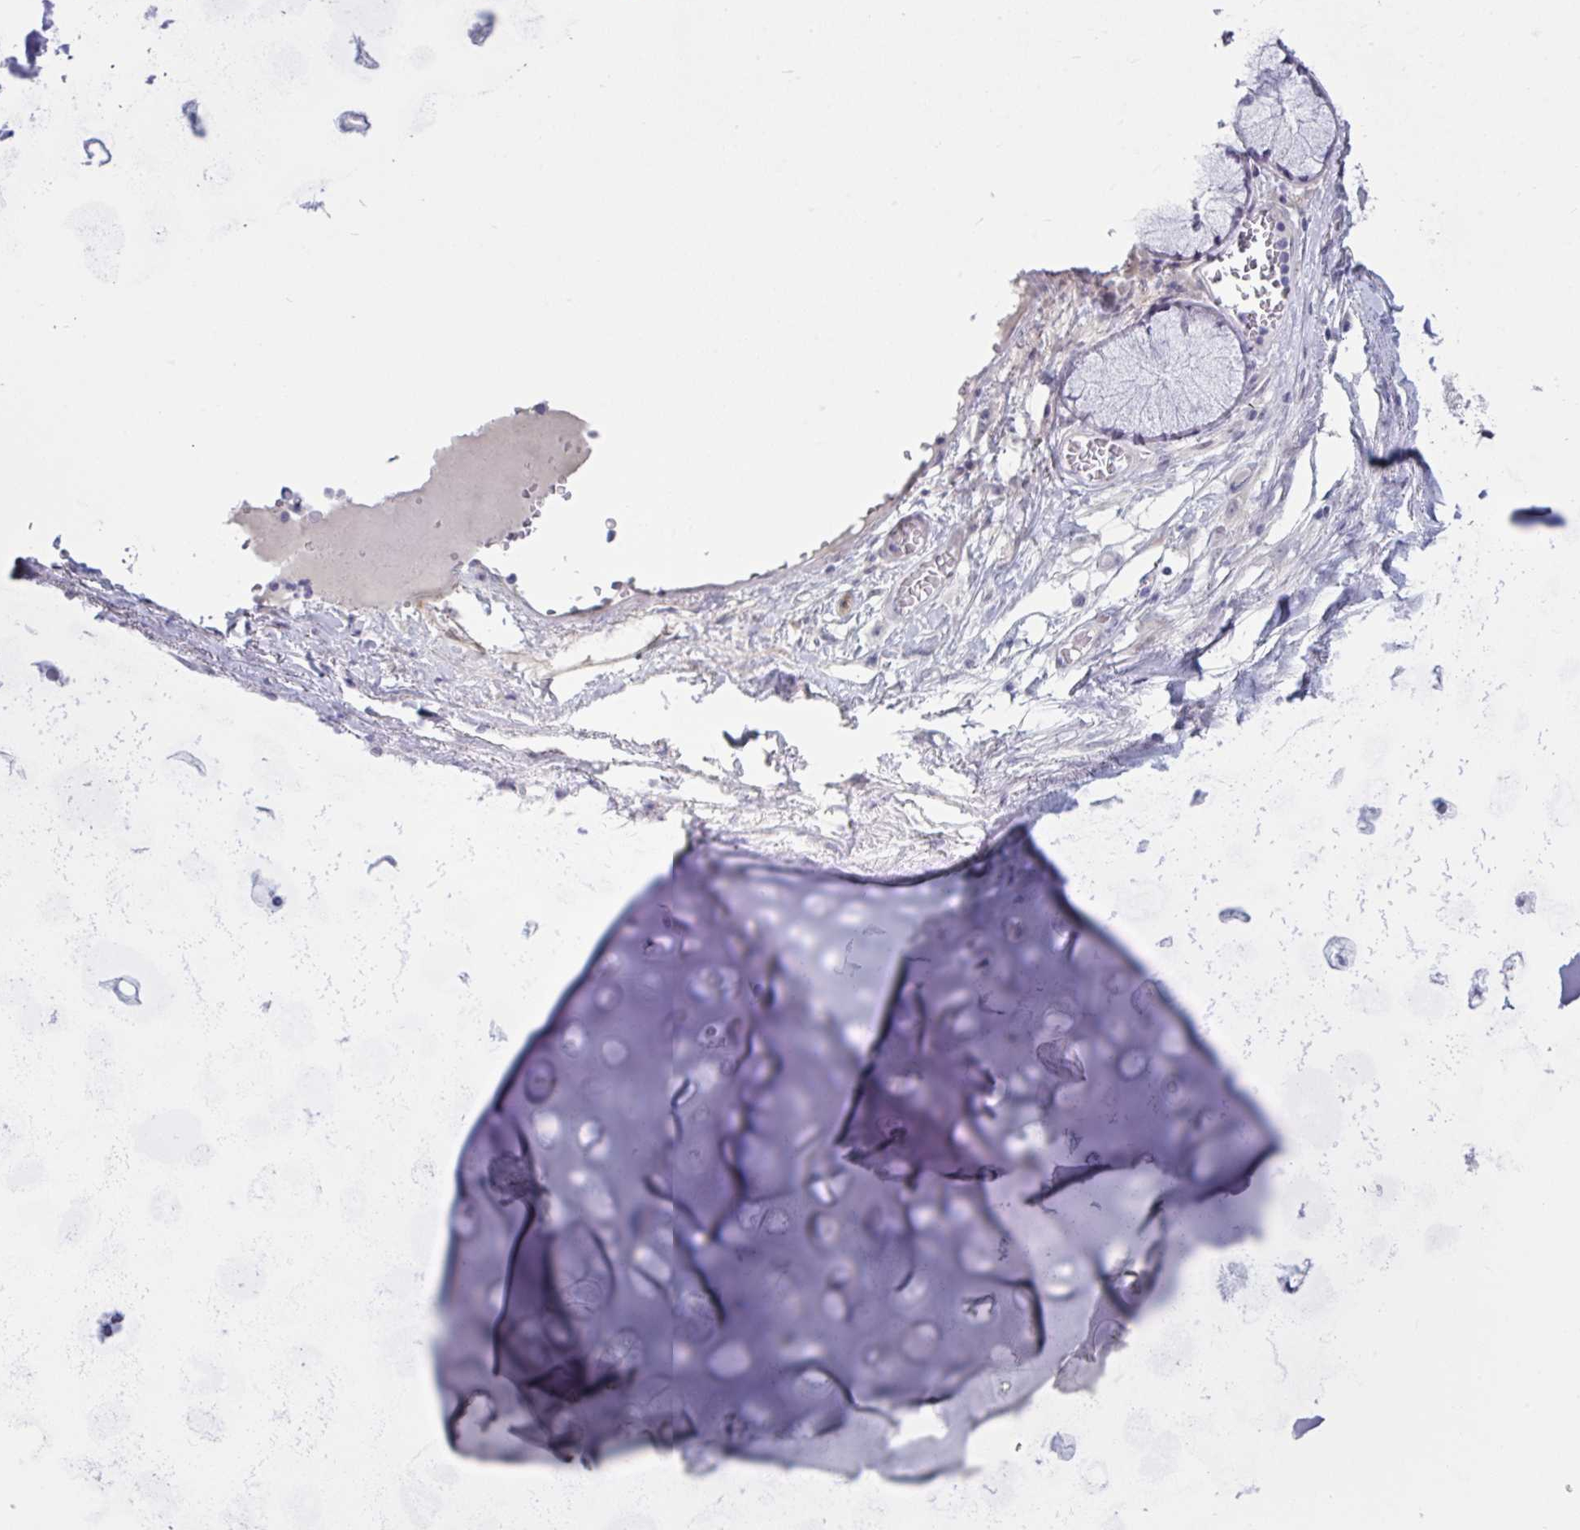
{"staining": {"intensity": "negative", "quantity": "none", "location": "none"}, "tissue": "adipose tissue", "cell_type": "Adipocytes", "image_type": "normal", "snomed": [{"axis": "morphology", "description": "Normal tissue, NOS"}, {"axis": "topography", "description": "Lymph node"}, {"axis": "topography", "description": "Bronchus"}], "caption": "This is a histopathology image of immunohistochemistry staining of normal adipose tissue, which shows no positivity in adipocytes.", "gene": "TCEAL8", "patient": {"sex": "male", "age": 56}}